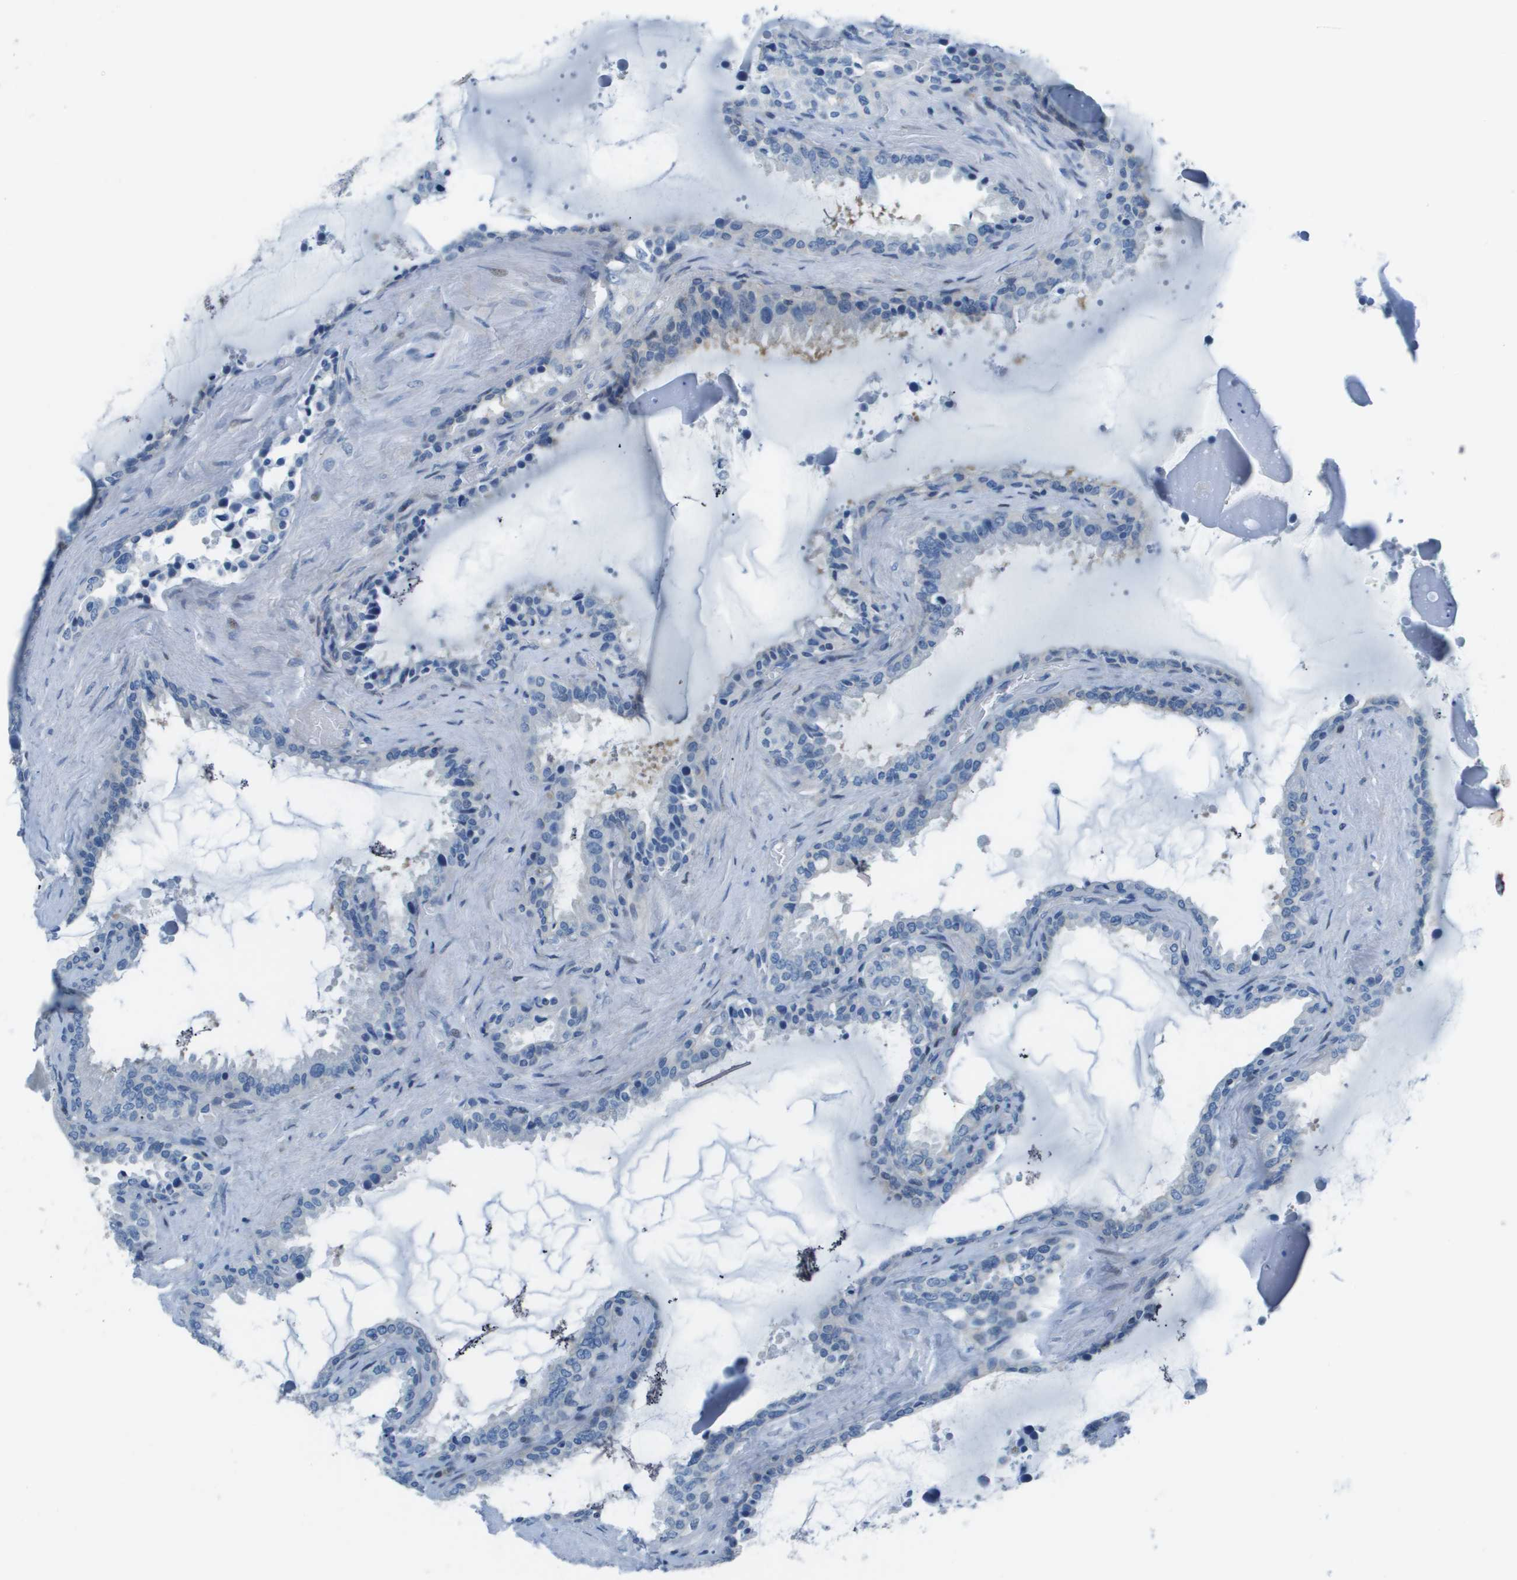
{"staining": {"intensity": "negative", "quantity": "none", "location": "none"}, "tissue": "seminal vesicle", "cell_type": "Glandular cells", "image_type": "normal", "snomed": [{"axis": "morphology", "description": "Normal tissue, NOS"}, {"axis": "topography", "description": "Seminal veicle"}], "caption": "This is a micrograph of immunohistochemistry (IHC) staining of normal seminal vesicle, which shows no expression in glandular cells. (DAB (3,3'-diaminobenzidine) immunohistochemistry, high magnification).", "gene": "STIP1", "patient": {"sex": "male", "age": 46}}